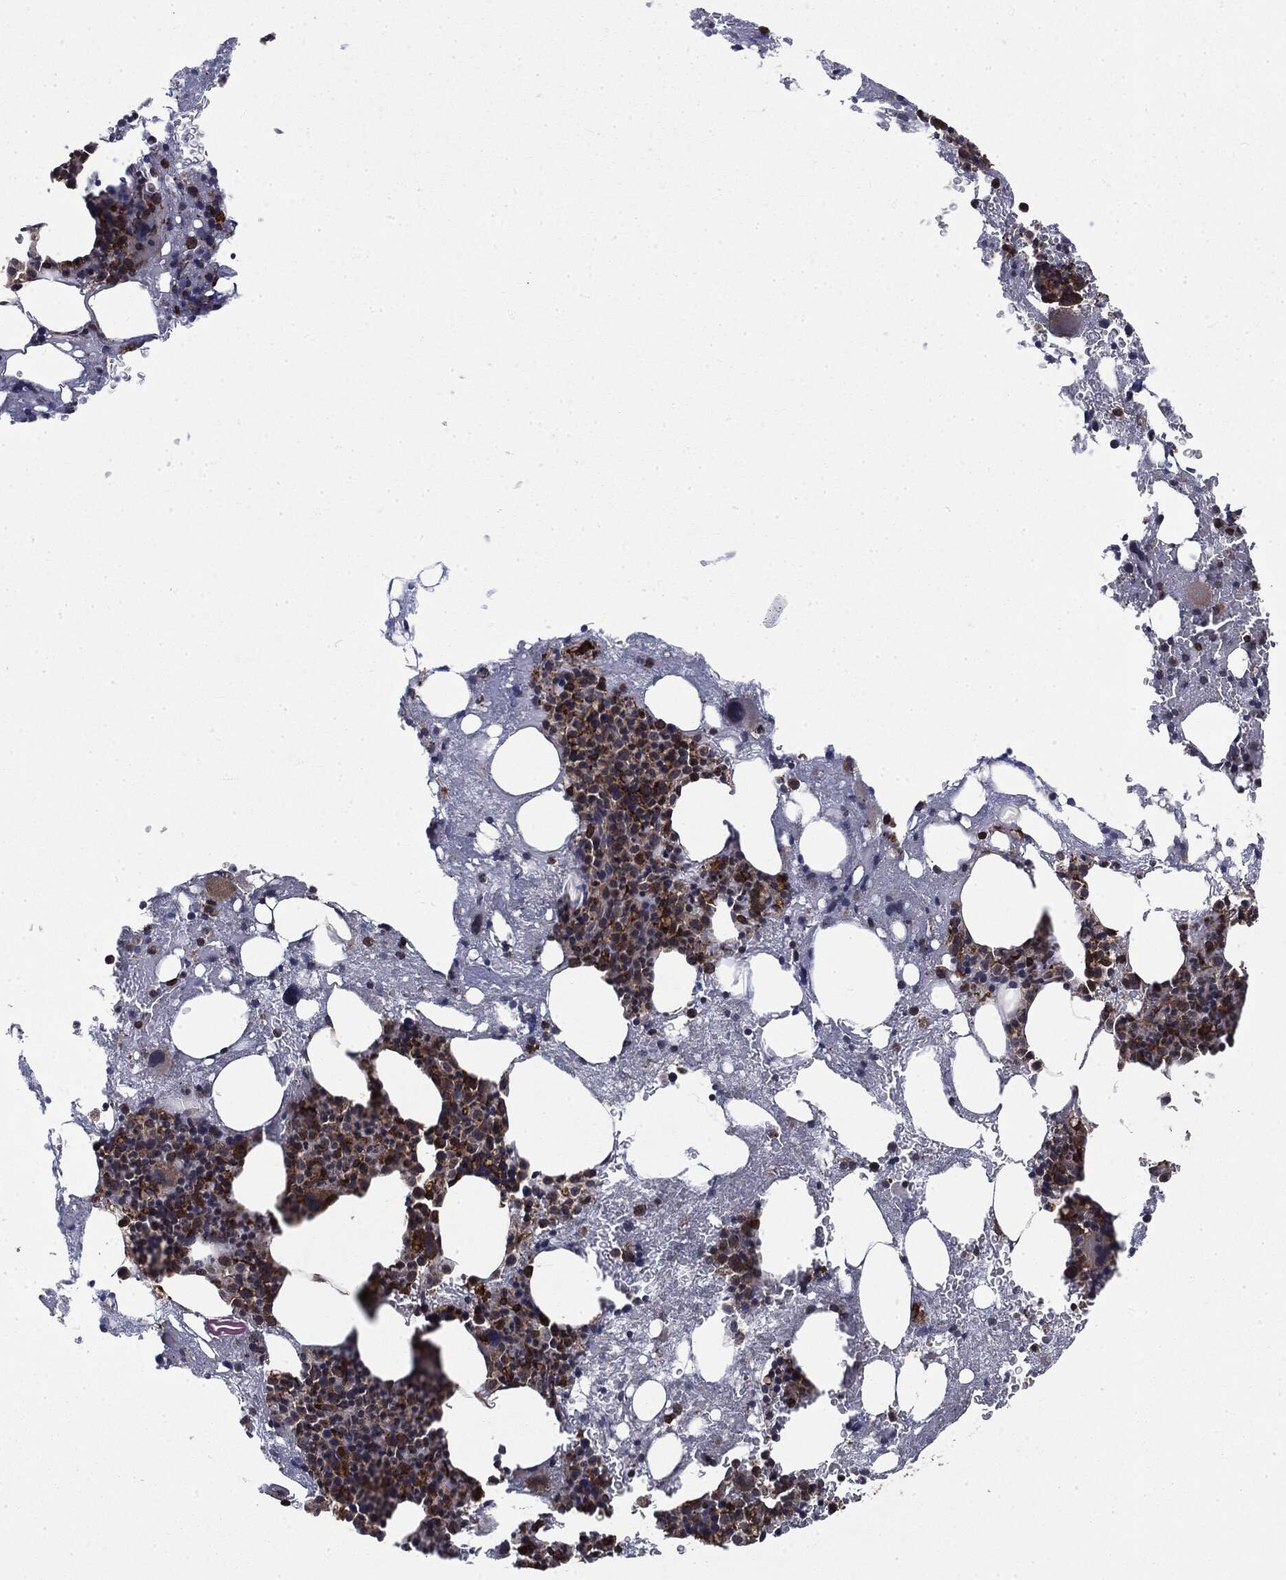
{"staining": {"intensity": "moderate", "quantity": ">75%", "location": "cytoplasmic/membranous"}, "tissue": "bone marrow", "cell_type": "Hematopoietic cells", "image_type": "normal", "snomed": [{"axis": "morphology", "description": "Normal tissue, NOS"}, {"axis": "topography", "description": "Bone marrow"}], "caption": "Immunohistochemical staining of normal human bone marrow demonstrates medium levels of moderate cytoplasmic/membranous positivity in approximately >75% of hematopoietic cells.", "gene": "SNX5", "patient": {"sex": "female", "age": 54}}